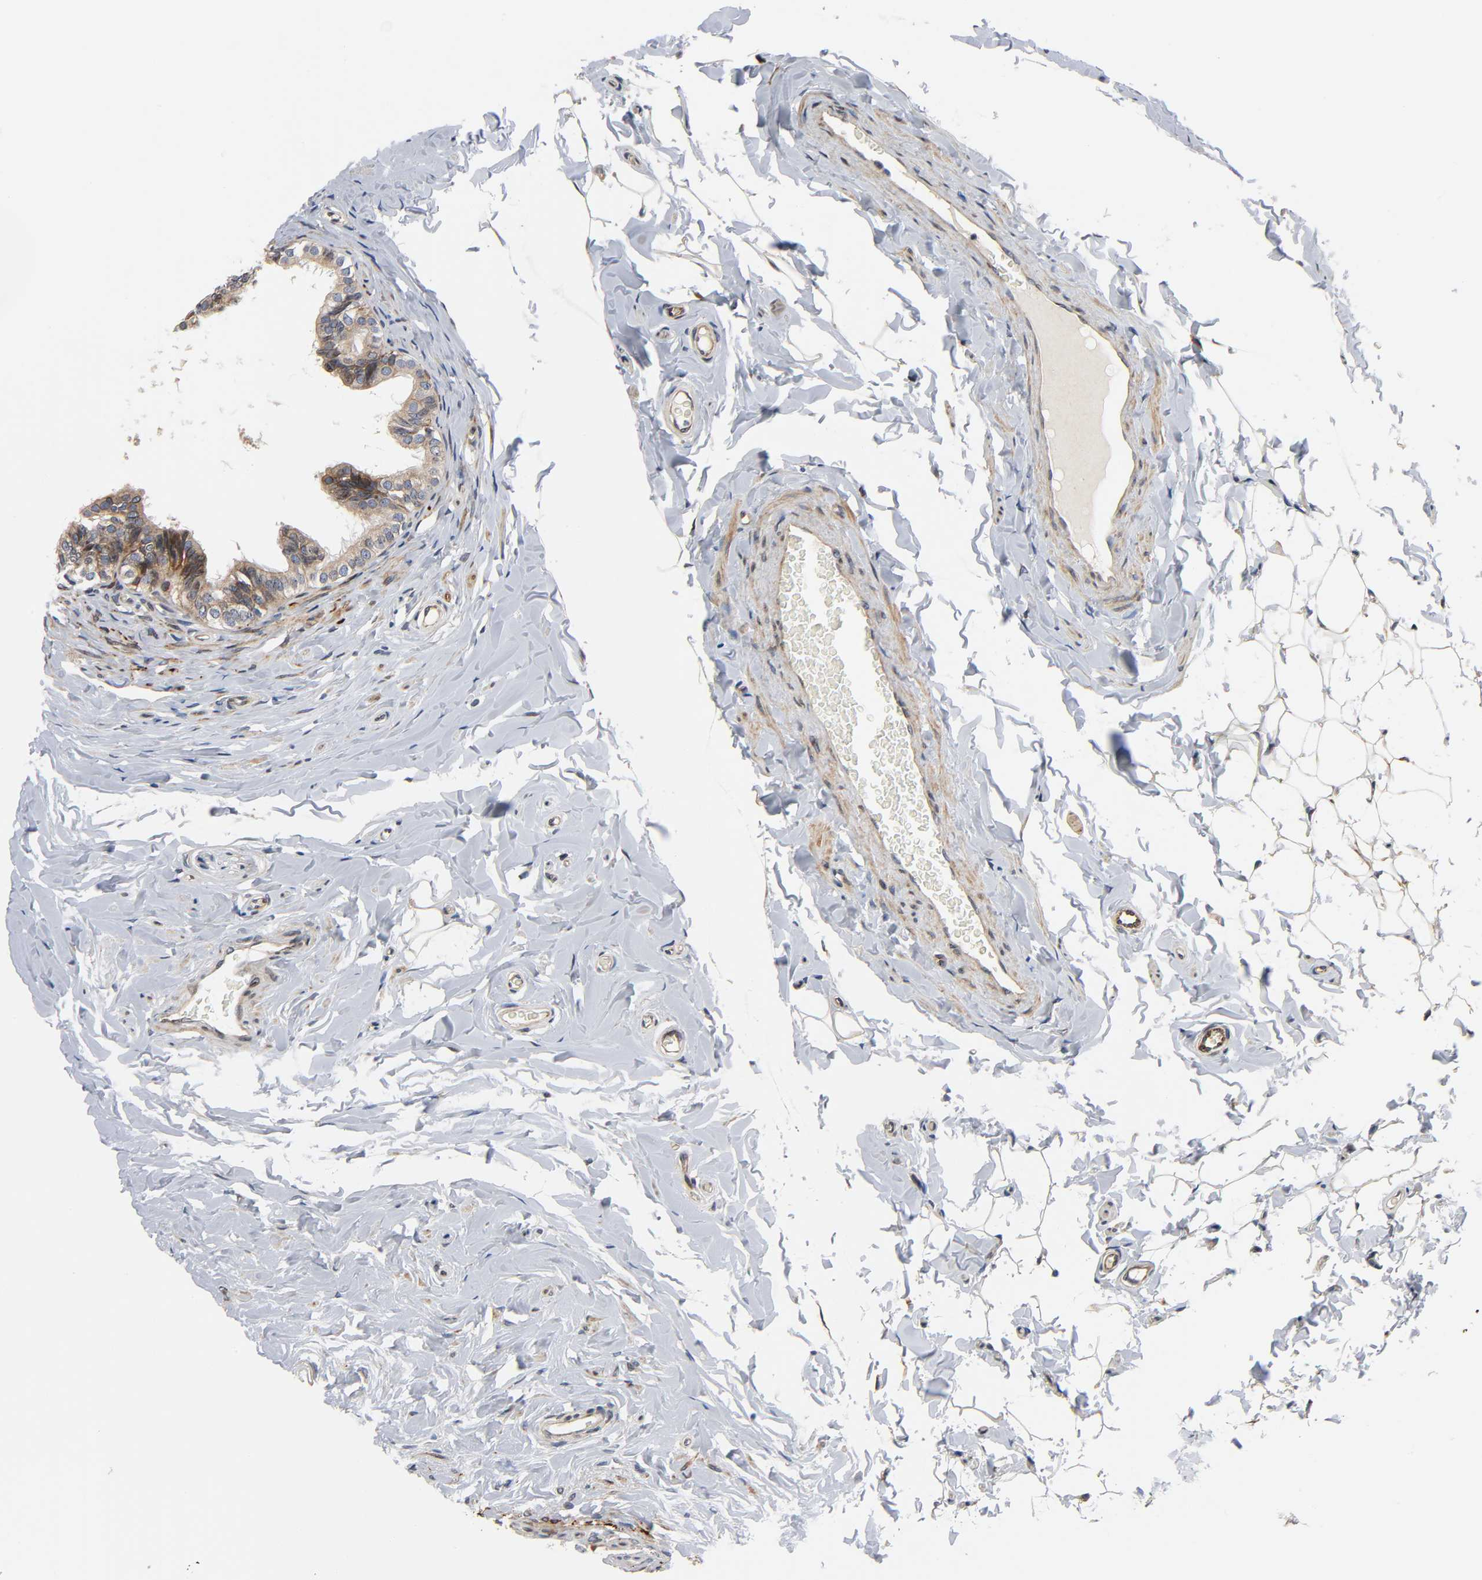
{"staining": {"intensity": "moderate", "quantity": ">75%", "location": "cytoplasmic/membranous"}, "tissue": "epididymis", "cell_type": "Glandular cells", "image_type": "normal", "snomed": [{"axis": "morphology", "description": "Normal tissue, NOS"}, {"axis": "topography", "description": "Epididymis"}], "caption": "Protein analysis of unremarkable epididymis shows moderate cytoplasmic/membranous expression in approximately >75% of glandular cells.", "gene": "ASB6", "patient": {"sex": "male", "age": 26}}